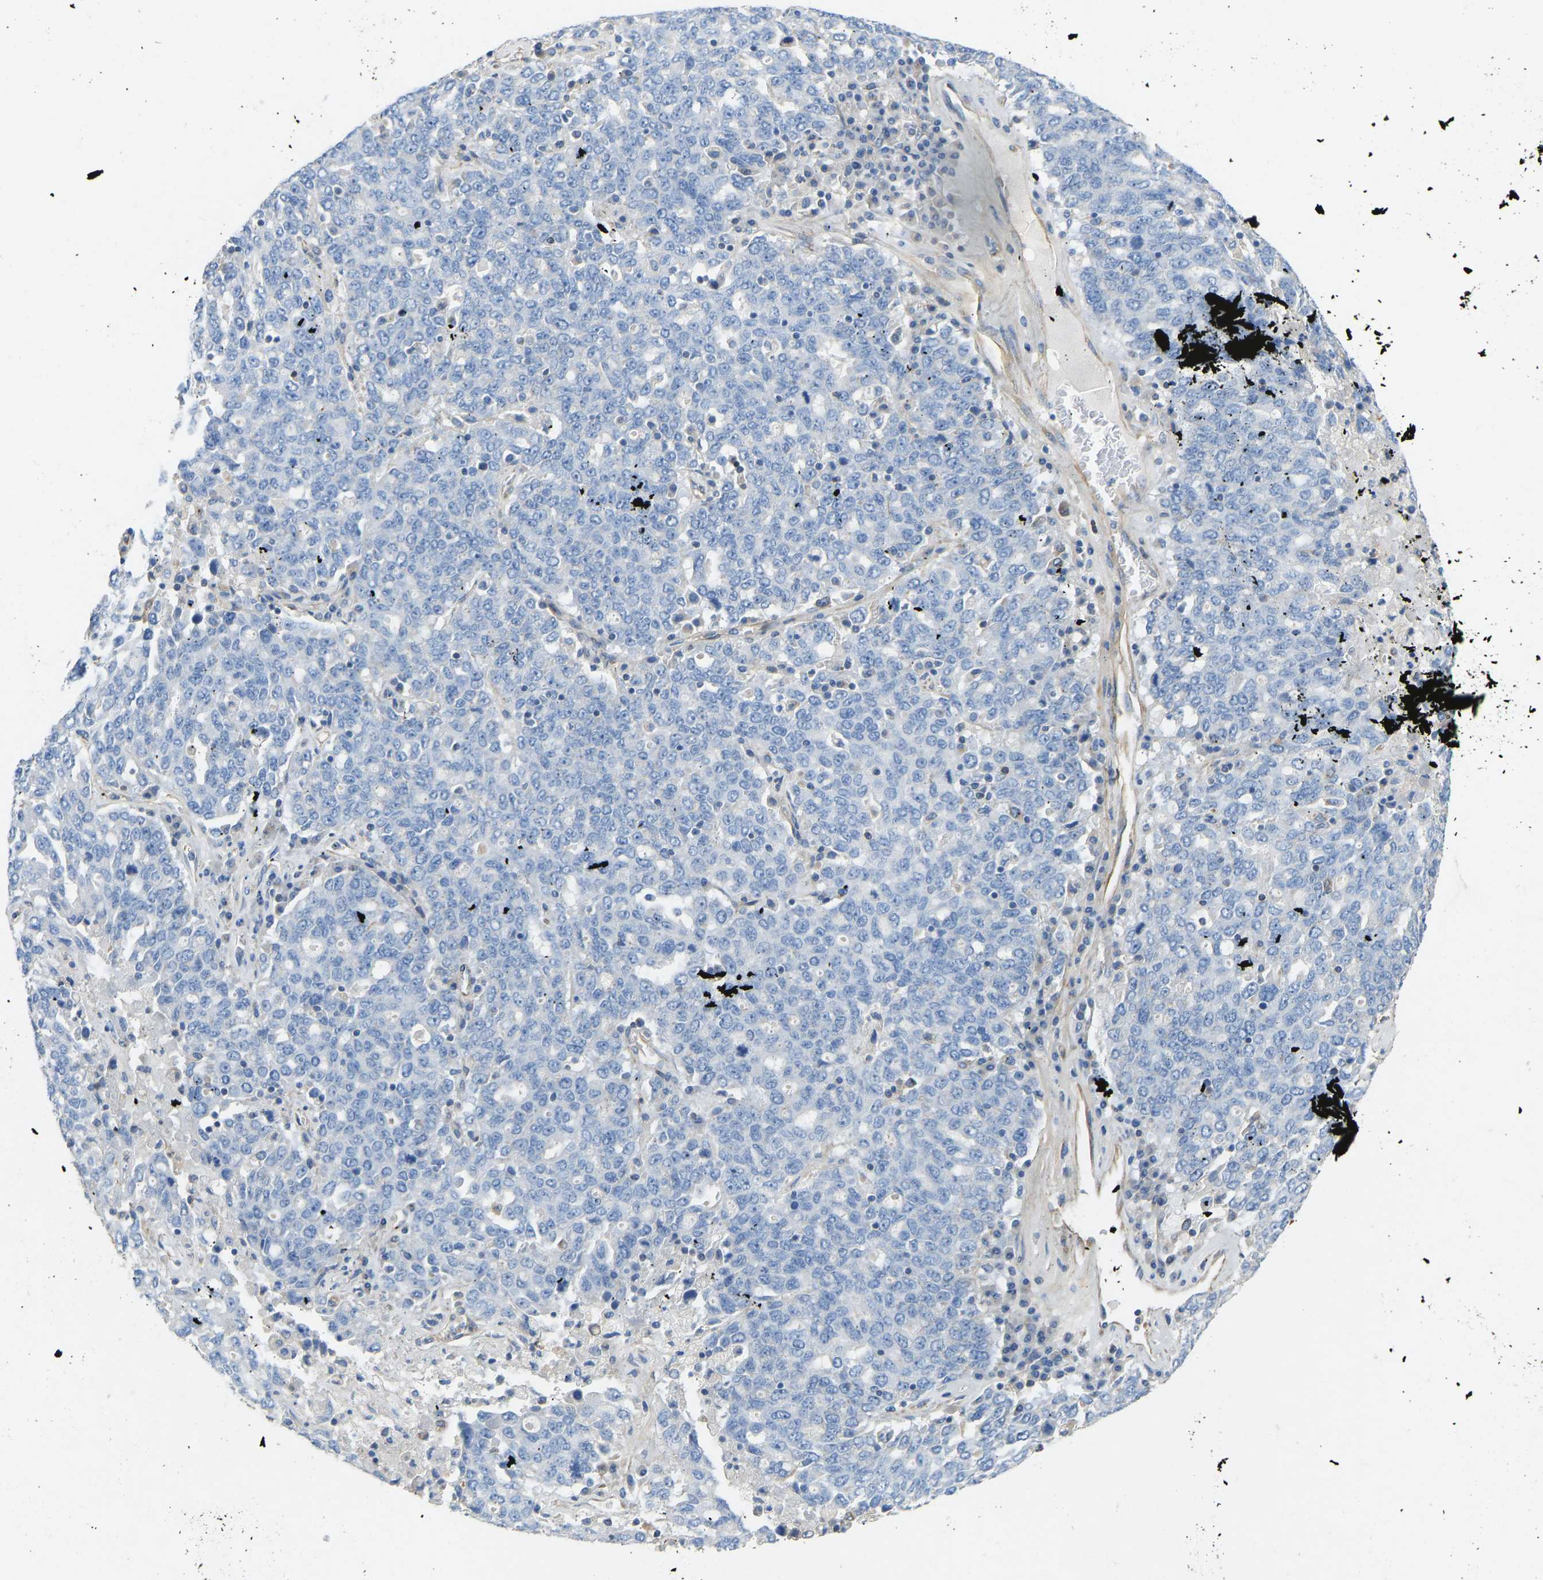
{"staining": {"intensity": "negative", "quantity": "none", "location": "none"}, "tissue": "ovarian cancer", "cell_type": "Tumor cells", "image_type": "cancer", "snomed": [{"axis": "morphology", "description": "Carcinoma, endometroid"}, {"axis": "topography", "description": "Ovary"}], "caption": "Histopathology image shows no significant protein expression in tumor cells of endometroid carcinoma (ovarian). The staining was performed using DAB to visualize the protein expression in brown, while the nuclei were stained in blue with hematoxylin (Magnification: 20x).", "gene": "TECTA", "patient": {"sex": "female", "age": 62}}